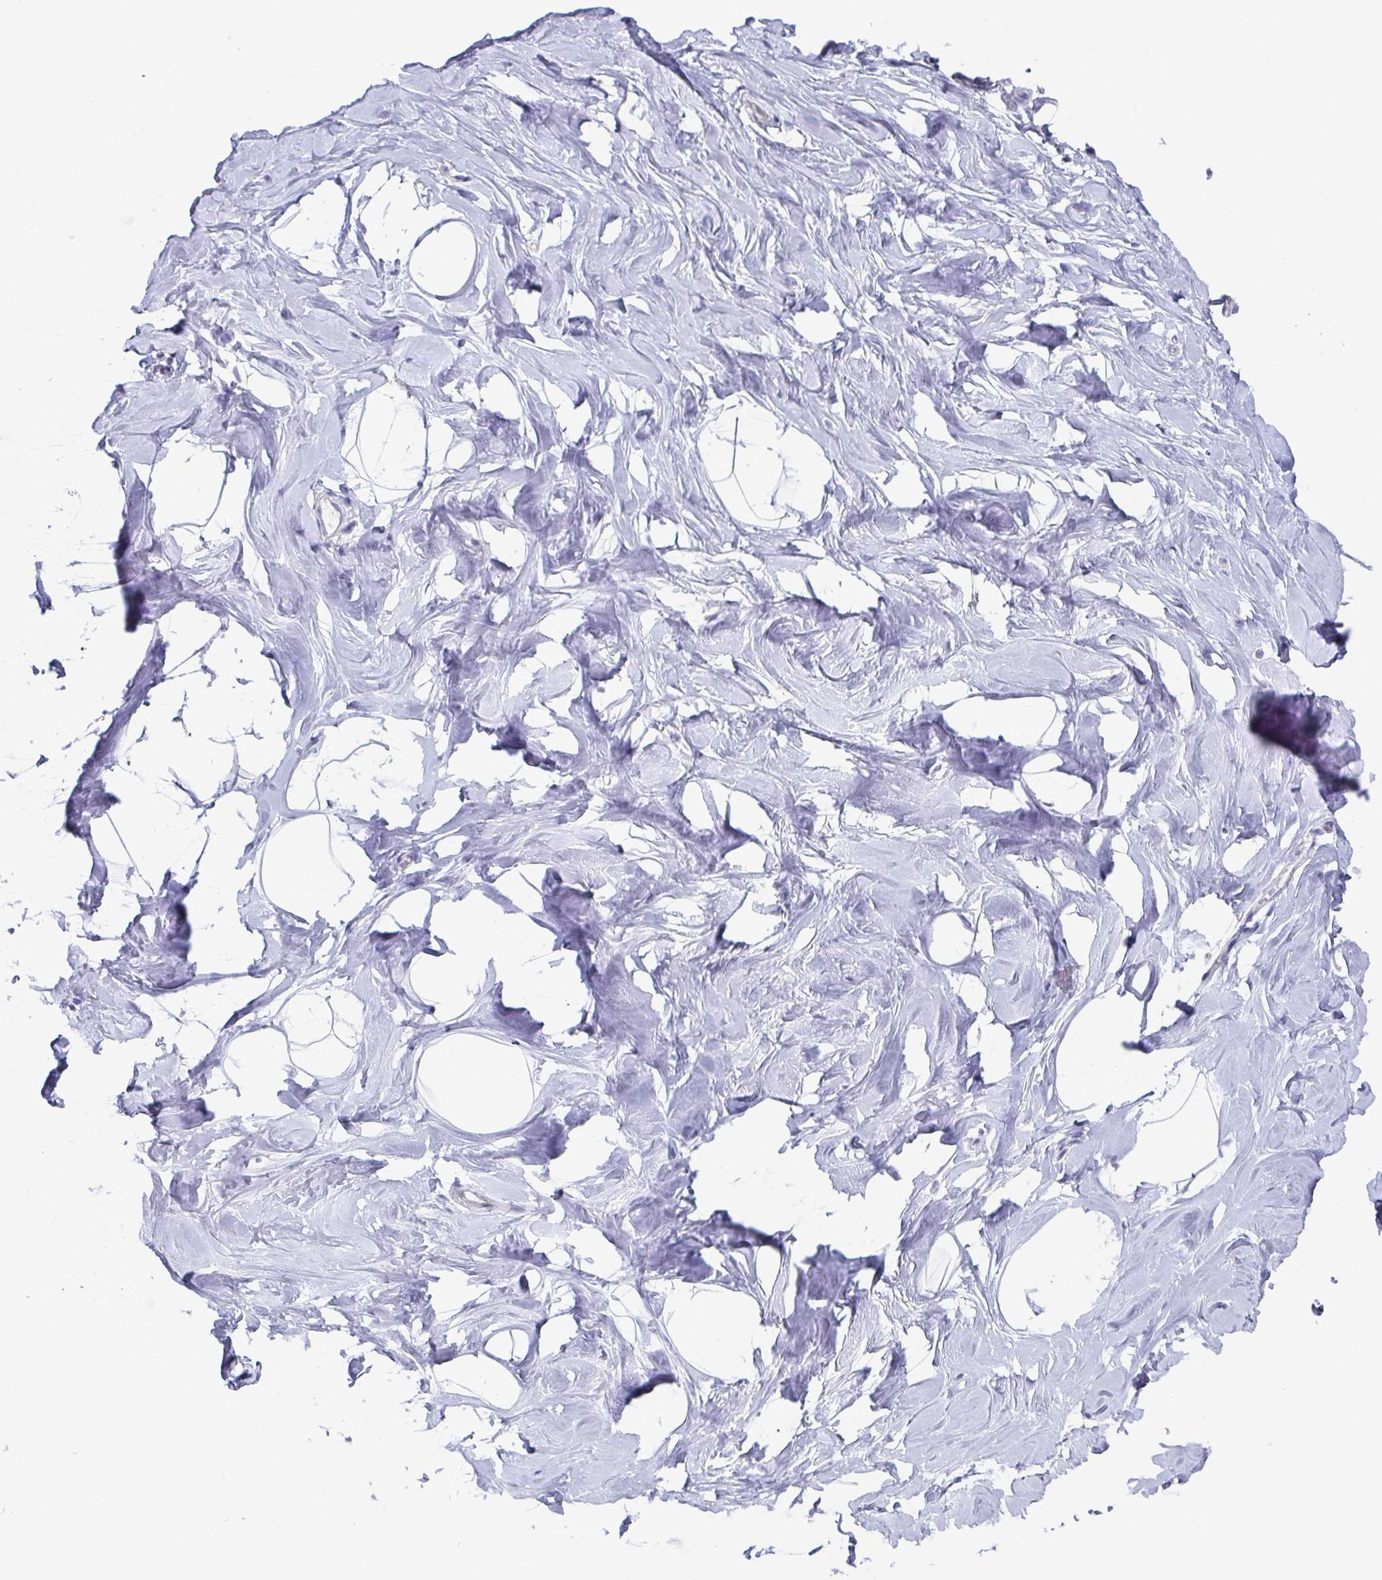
{"staining": {"intensity": "negative", "quantity": "none", "location": "none"}, "tissue": "breast", "cell_type": "Adipocytes", "image_type": "normal", "snomed": [{"axis": "morphology", "description": "Normal tissue, NOS"}, {"axis": "topography", "description": "Breast"}], "caption": "Image shows no protein positivity in adipocytes of benign breast. Nuclei are stained in blue.", "gene": "PTPRD", "patient": {"sex": "female", "age": 32}}